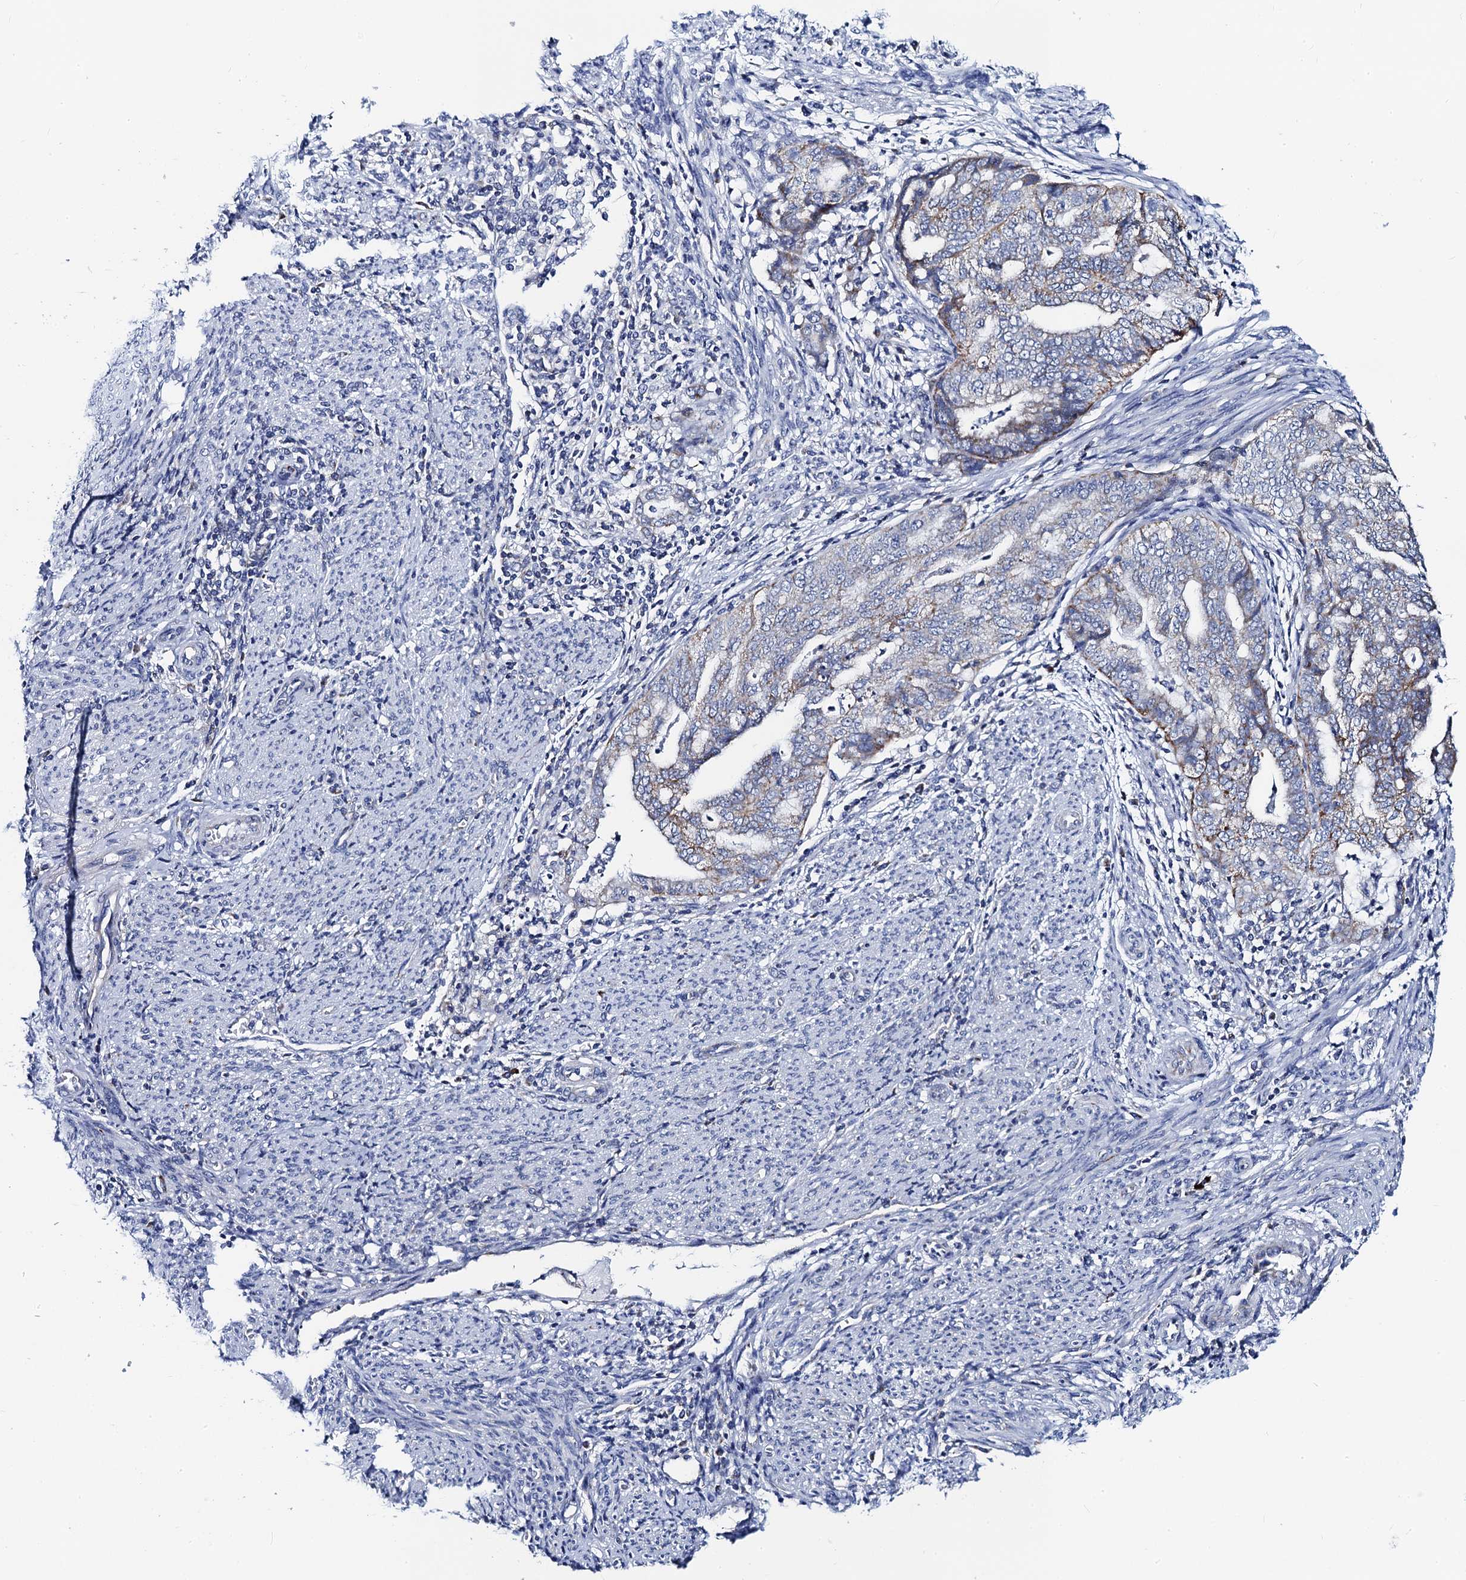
{"staining": {"intensity": "weak", "quantity": "<25%", "location": "cytoplasmic/membranous"}, "tissue": "endometrial cancer", "cell_type": "Tumor cells", "image_type": "cancer", "snomed": [{"axis": "morphology", "description": "Adenocarcinoma, NOS"}, {"axis": "topography", "description": "Endometrium"}], "caption": "Adenocarcinoma (endometrial) stained for a protein using immunohistochemistry exhibits no expression tumor cells.", "gene": "ACADSB", "patient": {"sex": "female", "age": 79}}